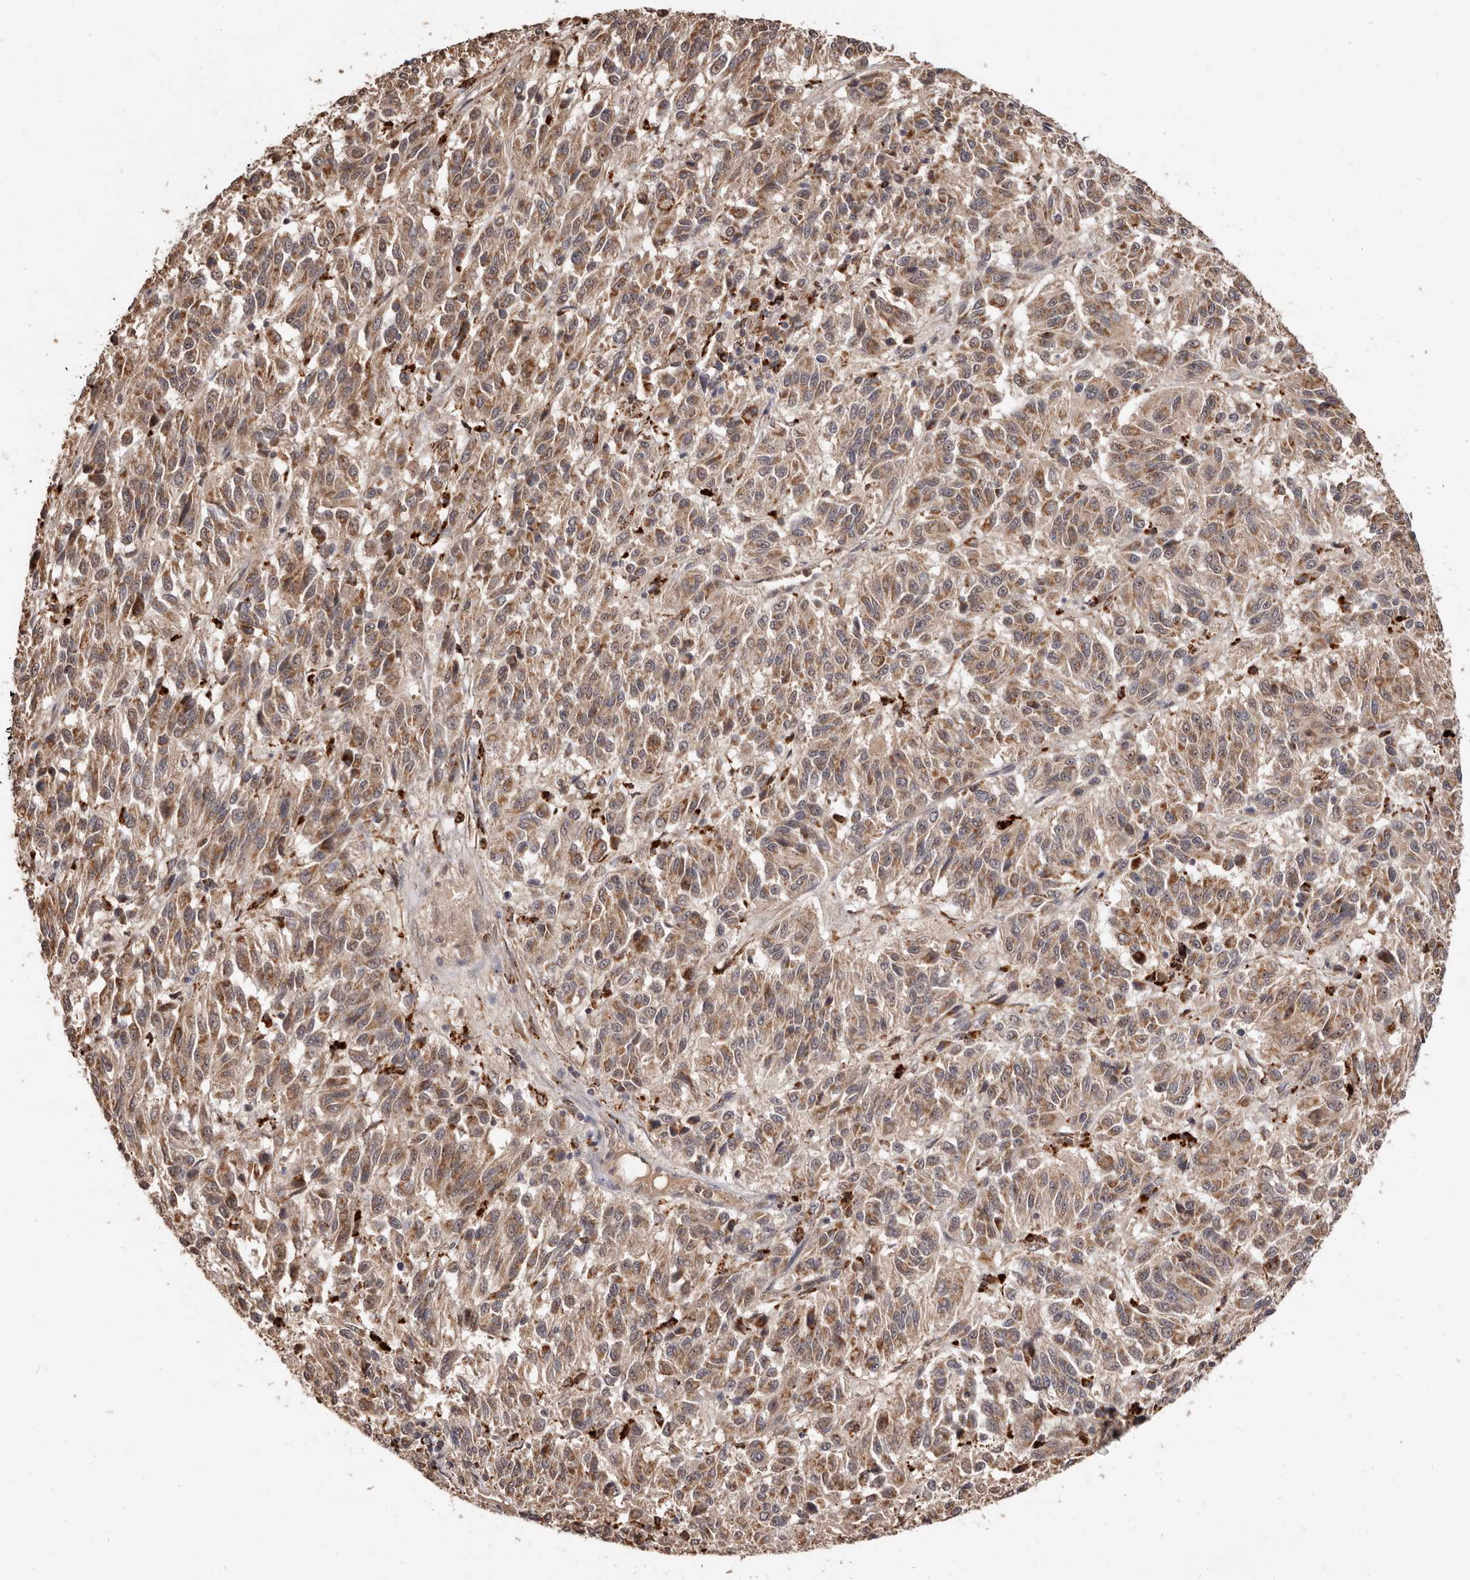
{"staining": {"intensity": "moderate", "quantity": ">75%", "location": "cytoplasmic/membranous"}, "tissue": "melanoma", "cell_type": "Tumor cells", "image_type": "cancer", "snomed": [{"axis": "morphology", "description": "Malignant melanoma, Metastatic site"}, {"axis": "topography", "description": "Lung"}], "caption": "Melanoma stained with DAB immunohistochemistry shows medium levels of moderate cytoplasmic/membranous expression in about >75% of tumor cells.", "gene": "AKAP7", "patient": {"sex": "male", "age": 64}}